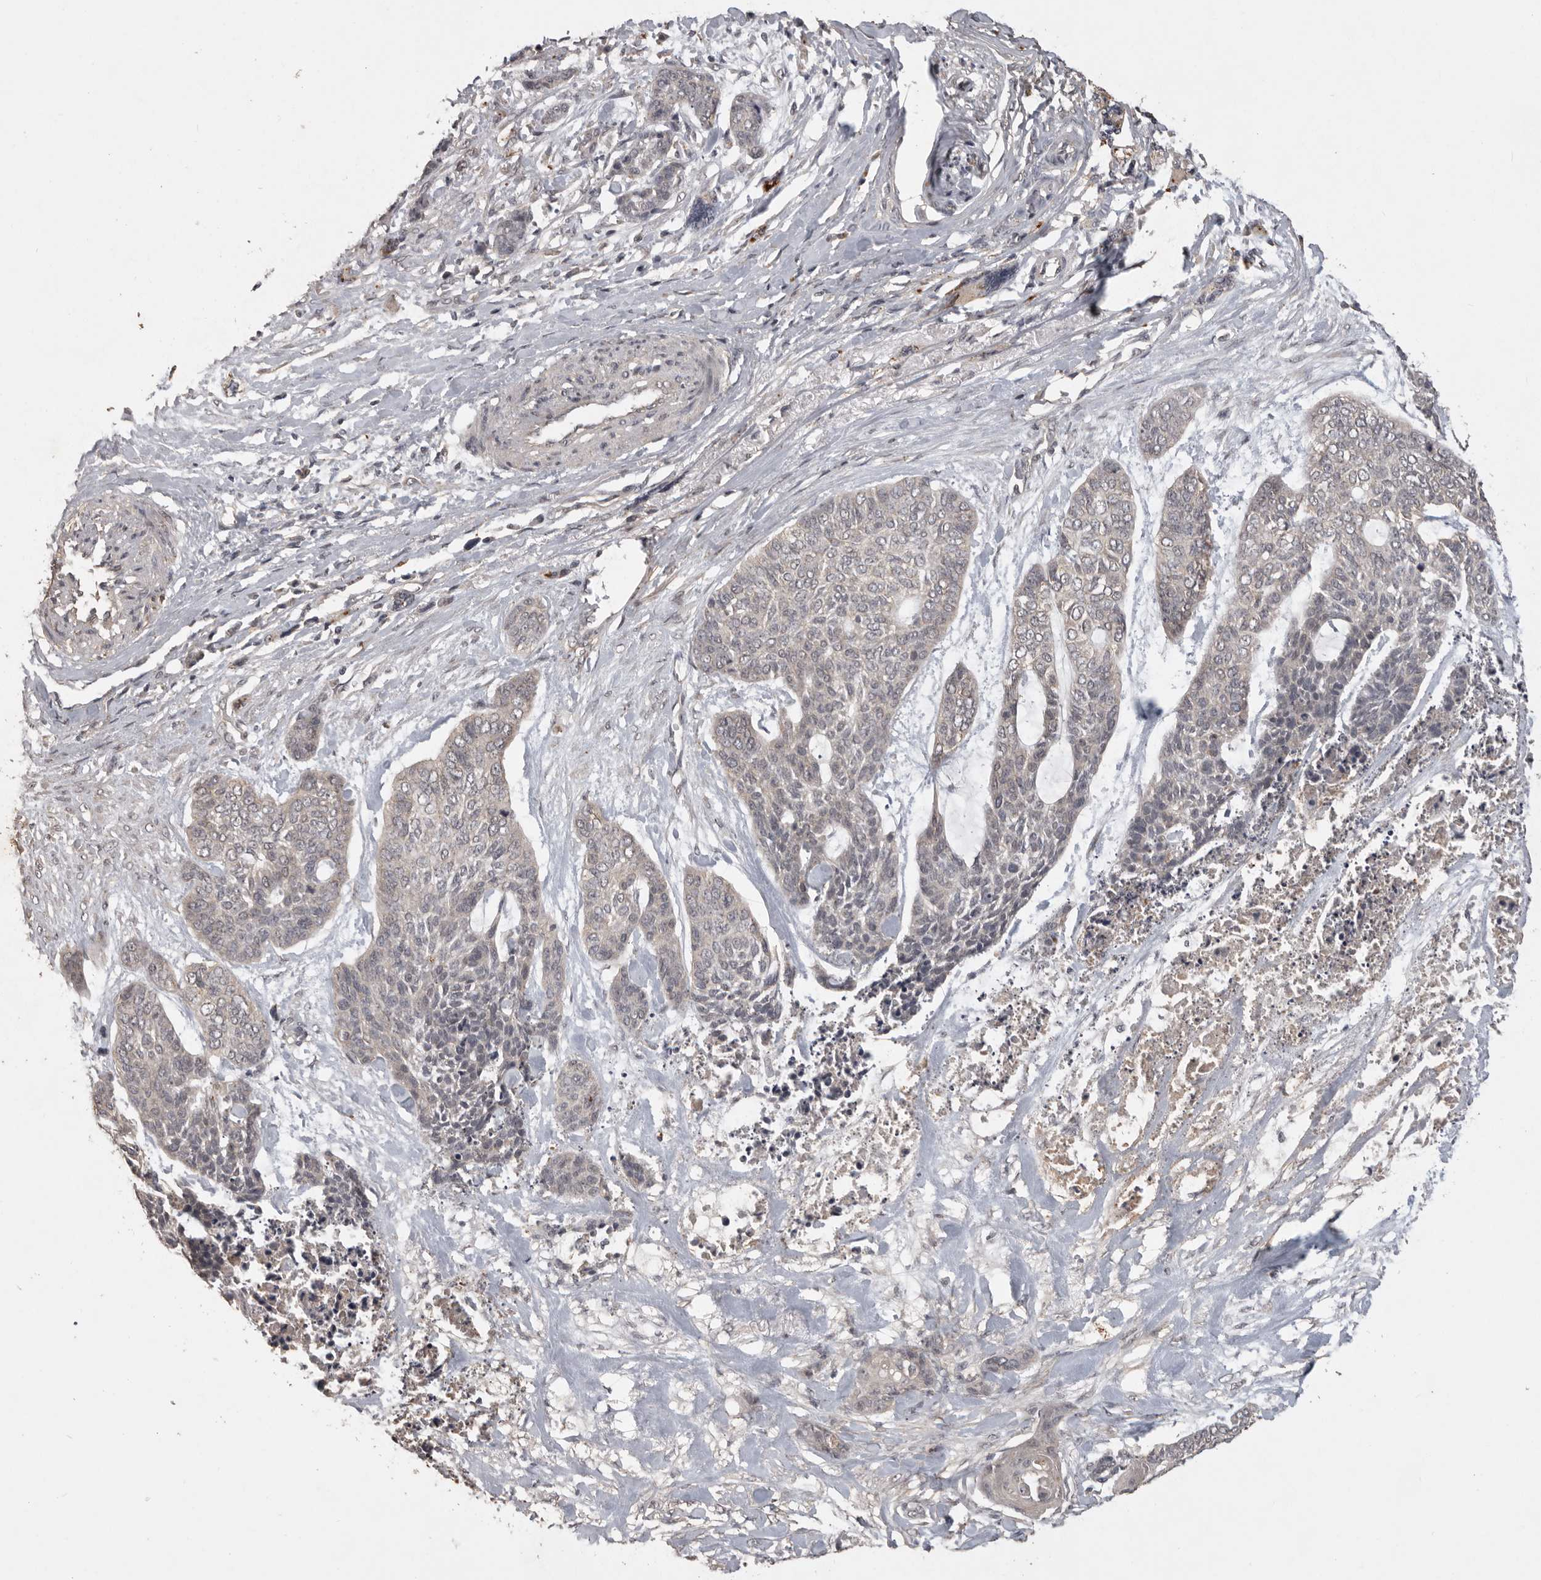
{"staining": {"intensity": "negative", "quantity": "none", "location": "none"}, "tissue": "skin cancer", "cell_type": "Tumor cells", "image_type": "cancer", "snomed": [{"axis": "morphology", "description": "Basal cell carcinoma"}, {"axis": "topography", "description": "Skin"}], "caption": "Immunohistochemistry micrograph of neoplastic tissue: skin basal cell carcinoma stained with DAB displays no significant protein staining in tumor cells.", "gene": "ADAMTS4", "patient": {"sex": "female", "age": 64}}